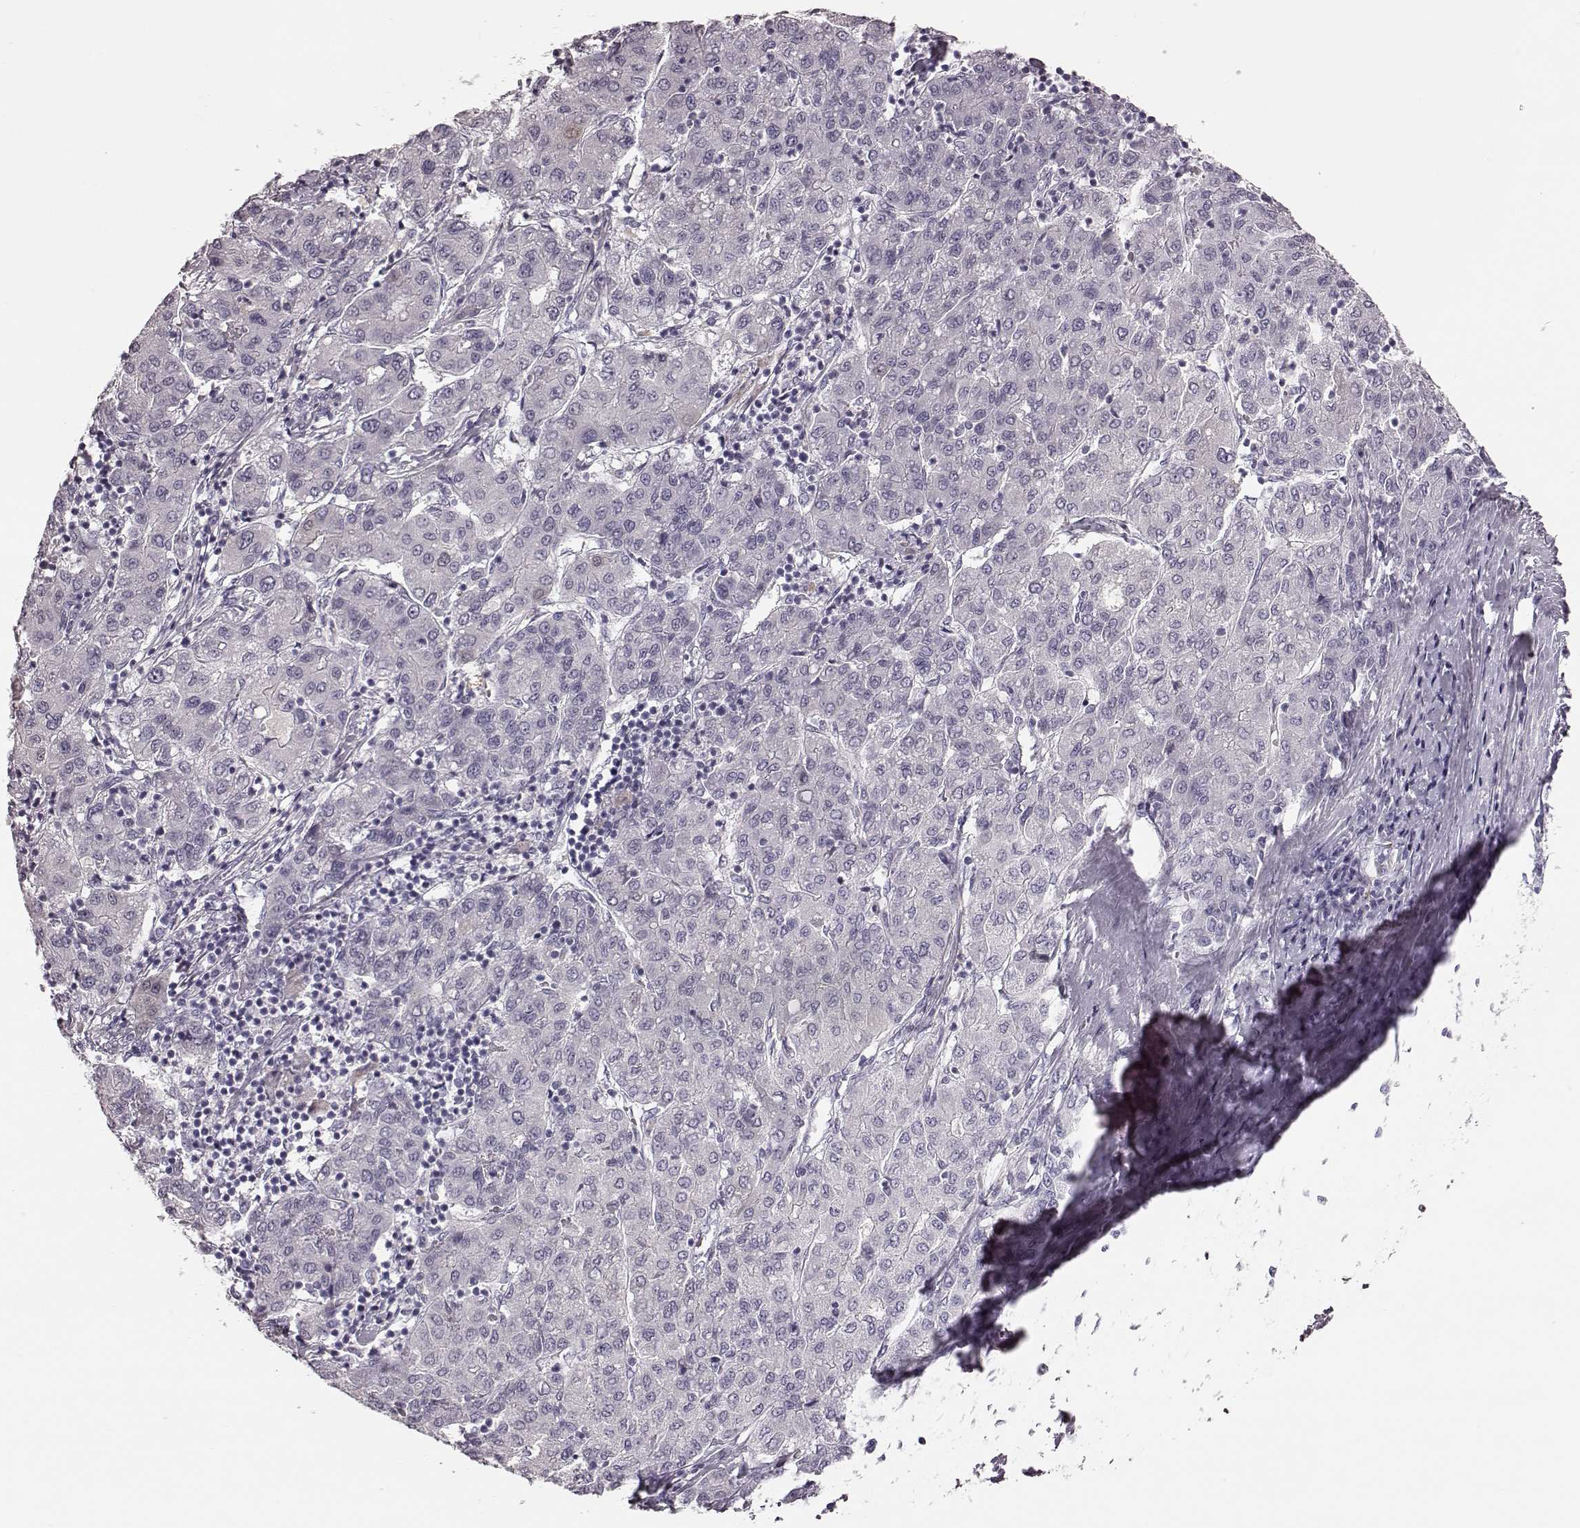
{"staining": {"intensity": "negative", "quantity": "none", "location": "none"}, "tissue": "liver cancer", "cell_type": "Tumor cells", "image_type": "cancer", "snomed": [{"axis": "morphology", "description": "Carcinoma, Hepatocellular, NOS"}, {"axis": "topography", "description": "Liver"}], "caption": "Immunohistochemical staining of liver hepatocellular carcinoma demonstrates no significant expression in tumor cells. Nuclei are stained in blue.", "gene": "ZNF433", "patient": {"sex": "male", "age": 65}}